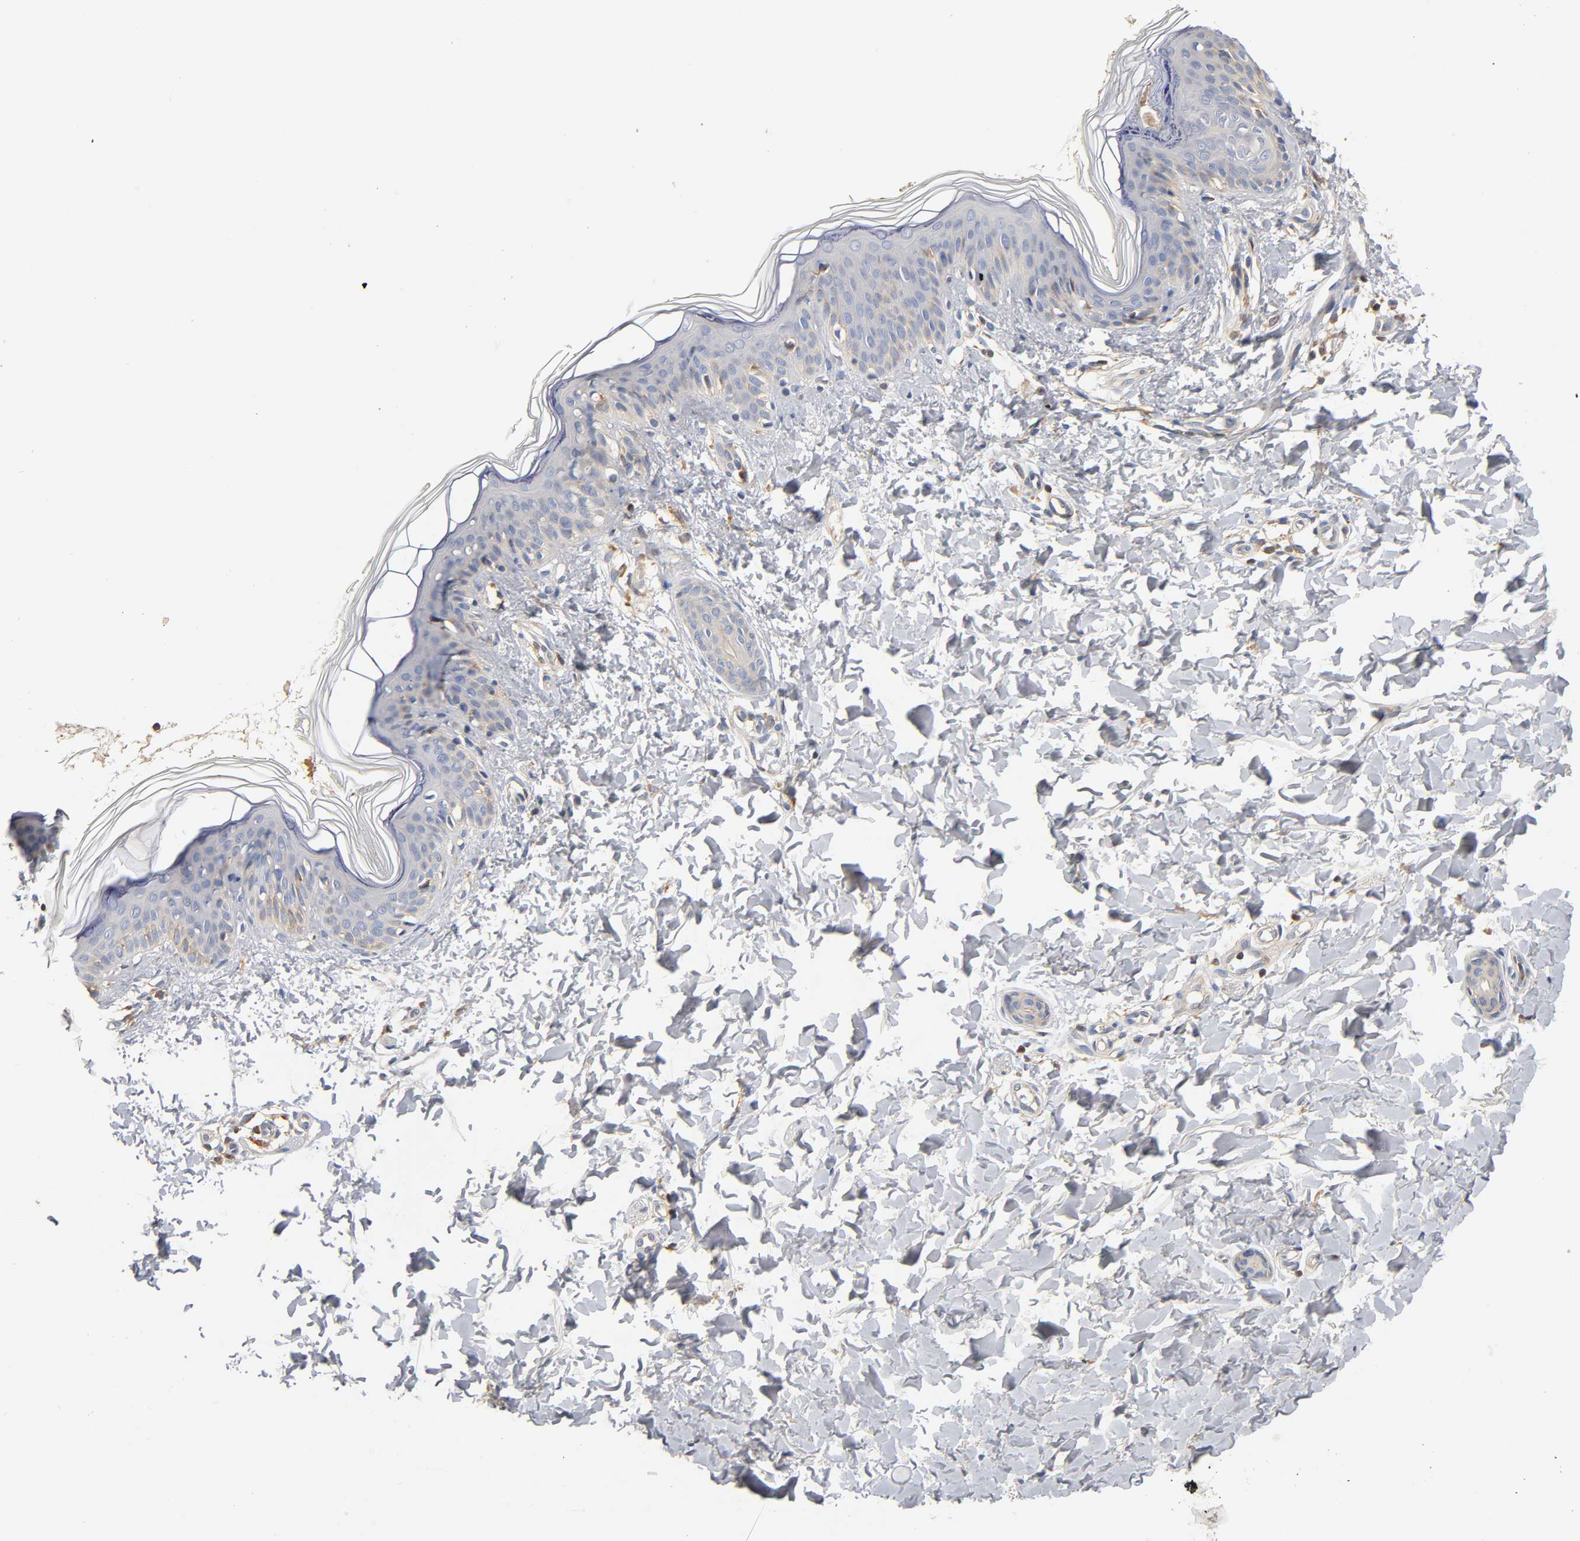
{"staining": {"intensity": "negative", "quantity": "none", "location": "none"}, "tissue": "skin", "cell_type": "Fibroblasts", "image_type": "normal", "snomed": [{"axis": "morphology", "description": "Normal tissue, NOS"}, {"axis": "topography", "description": "Skin"}], "caption": "This is an immunohistochemistry (IHC) image of normal human skin. There is no expression in fibroblasts.", "gene": "RHOA", "patient": {"sex": "female", "age": 4}}